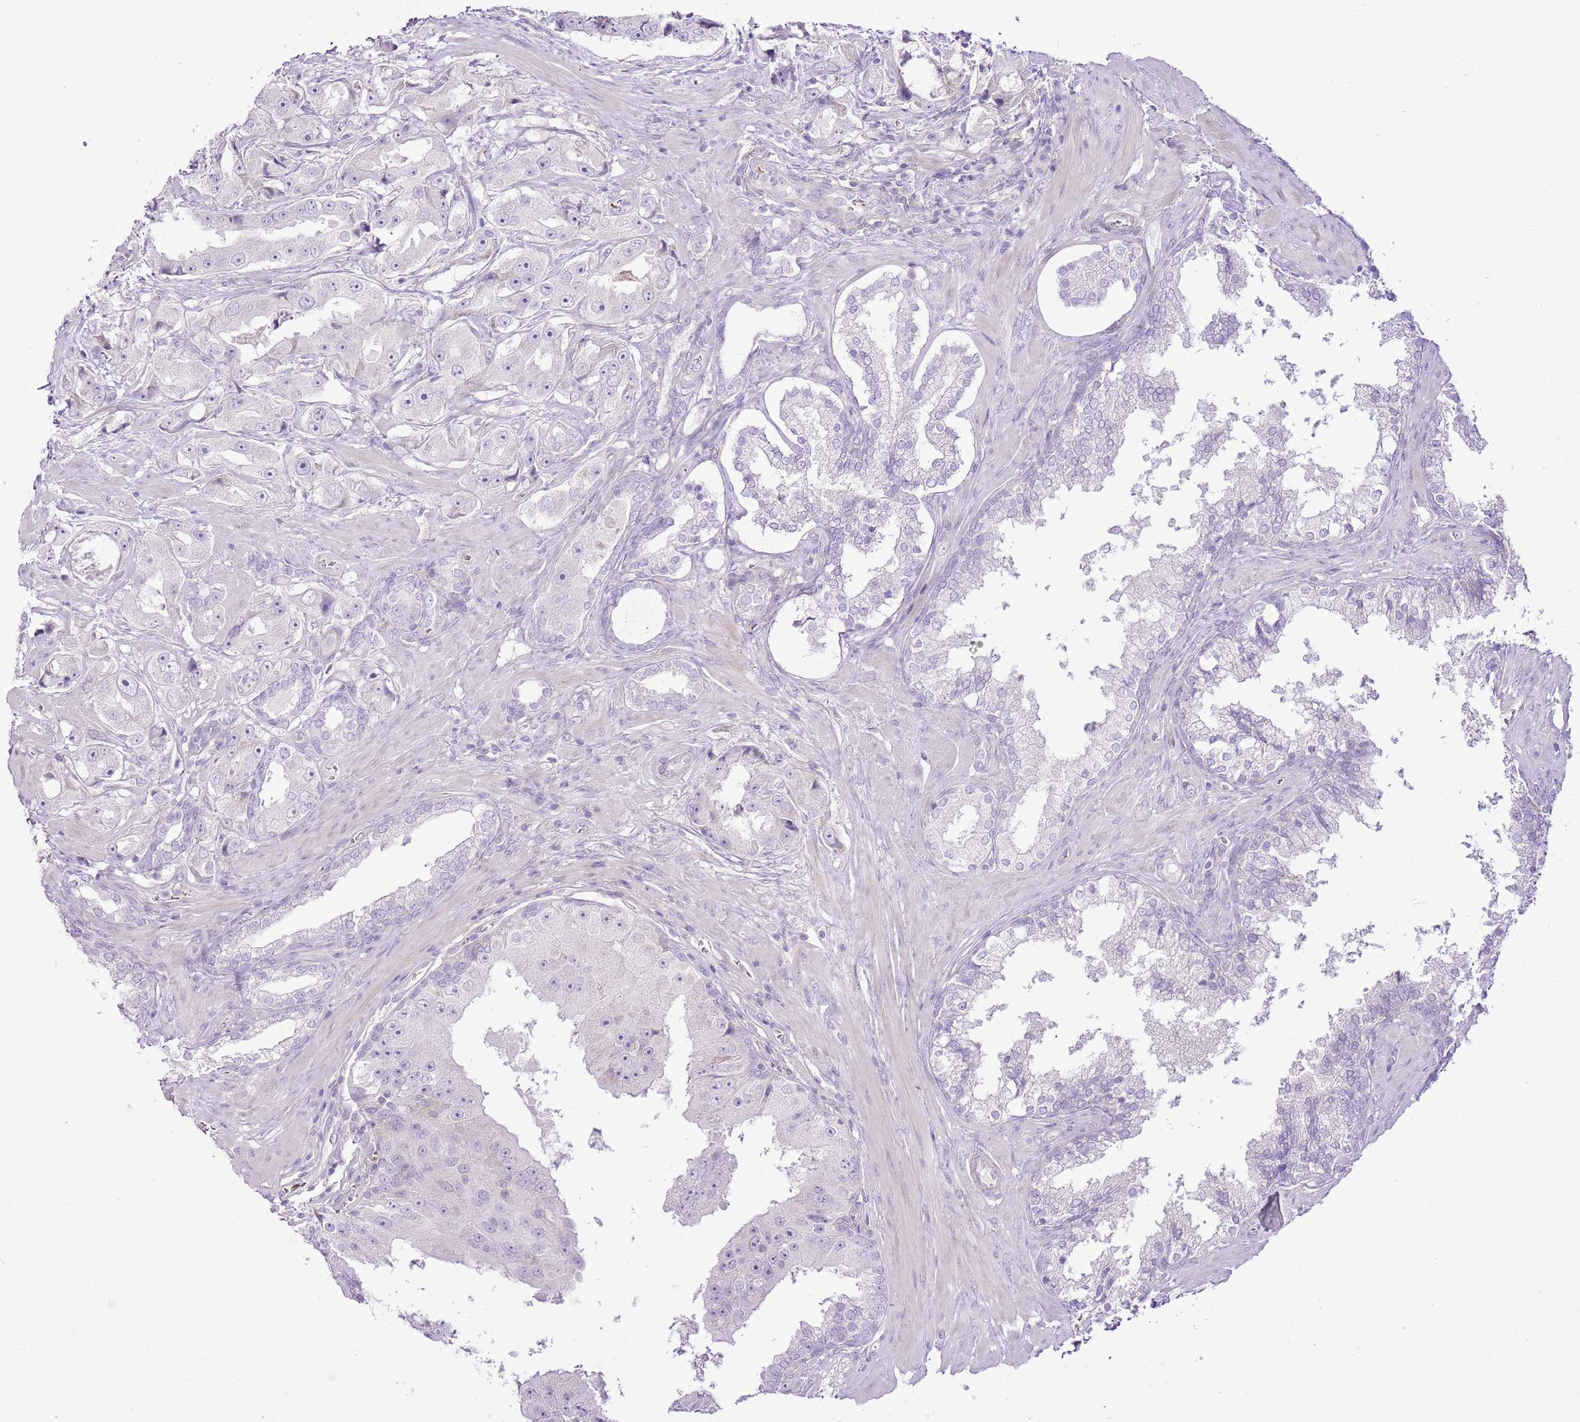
{"staining": {"intensity": "negative", "quantity": "none", "location": "none"}, "tissue": "prostate cancer", "cell_type": "Tumor cells", "image_type": "cancer", "snomed": [{"axis": "morphology", "description": "Adenocarcinoma, High grade"}, {"axis": "topography", "description": "Prostate"}], "caption": "Prostate cancer (high-grade adenocarcinoma) stained for a protein using immunohistochemistry displays no positivity tumor cells.", "gene": "CHAC2", "patient": {"sex": "male", "age": 73}}